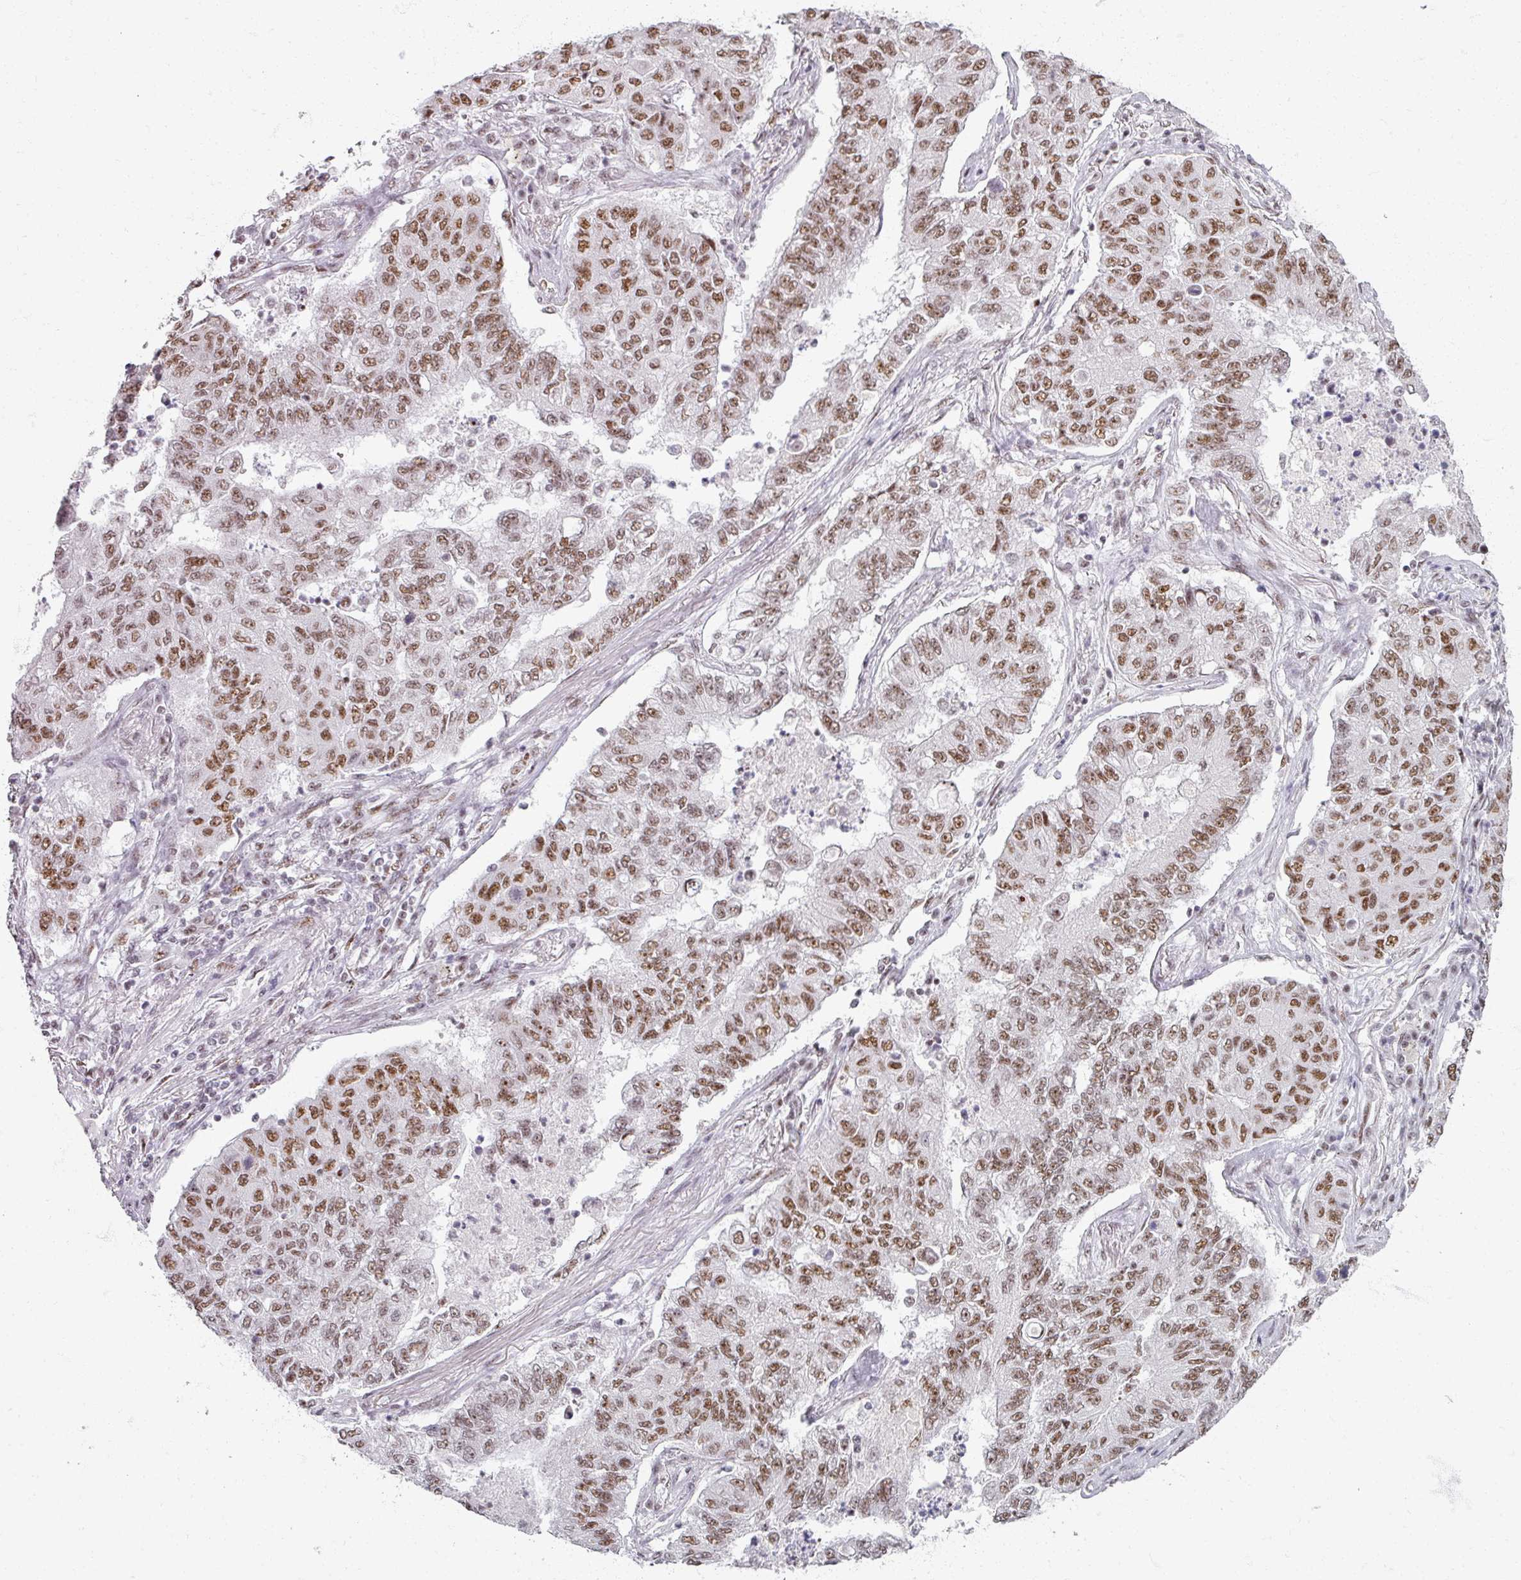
{"staining": {"intensity": "moderate", "quantity": ">75%", "location": "nuclear"}, "tissue": "lung cancer", "cell_type": "Tumor cells", "image_type": "cancer", "snomed": [{"axis": "morphology", "description": "Squamous cell carcinoma, NOS"}, {"axis": "topography", "description": "Lung"}], "caption": "Squamous cell carcinoma (lung) stained for a protein (brown) displays moderate nuclear positive staining in about >75% of tumor cells.", "gene": "ADAR", "patient": {"sex": "male", "age": 74}}